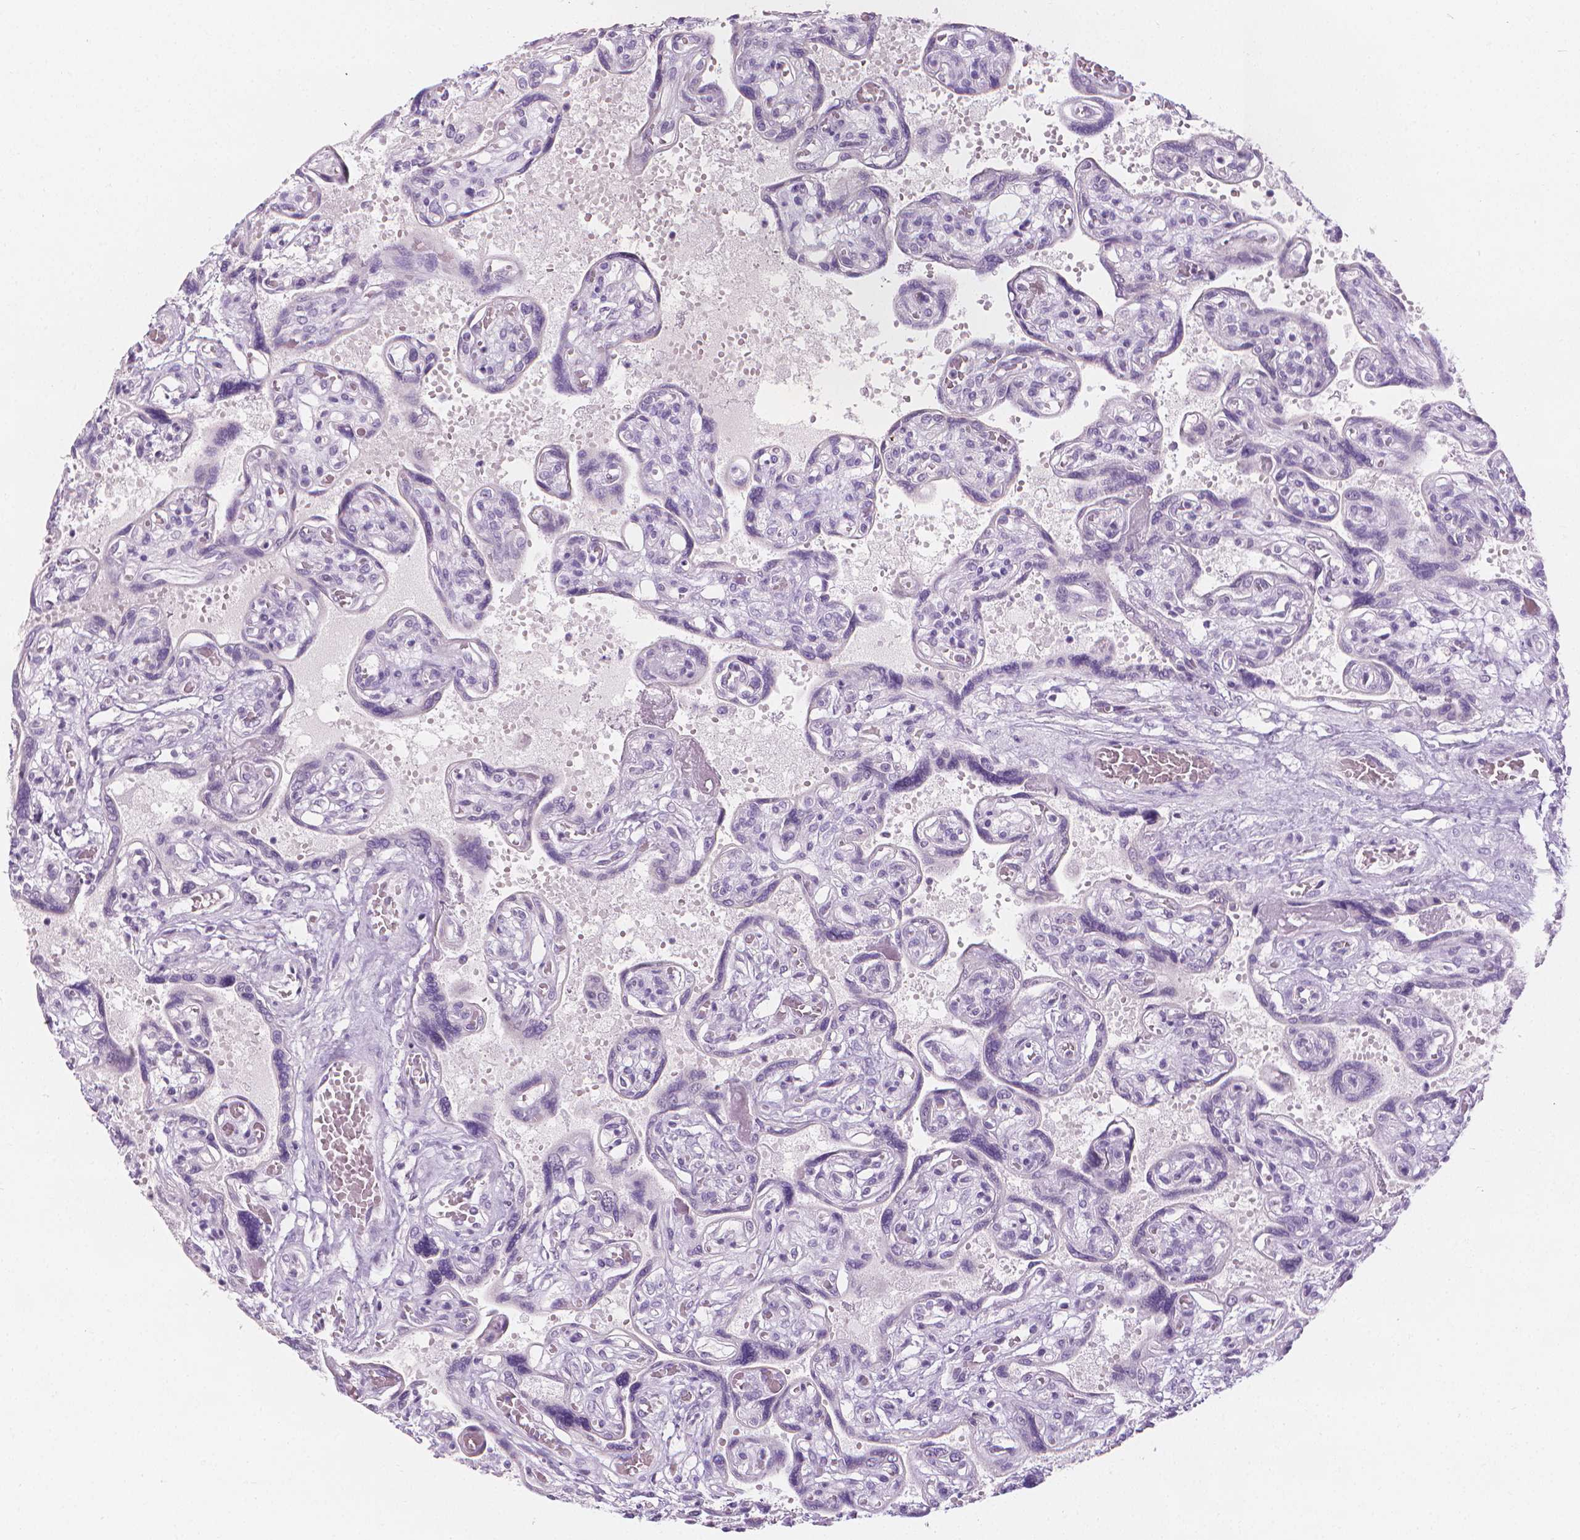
{"staining": {"intensity": "weak", "quantity": "<25%", "location": "nuclear"}, "tissue": "placenta", "cell_type": "Decidual cells", "image_type": "normal", "snomed": [{"axis": "morphology", "description": "Normal tissue, NOS"}, {"axis": "topography", "description": "Placenta"}], "caption": "High magnification brightfield microscopy of benign placenta stained with DAB (3,3'-diaminobenzidine) (brown) and counterstained with hematoxylin (blue): decidual cells show no significant staining.", "gene": "DCAF8L1", "patient": {"sex": "female", "age": 32}}